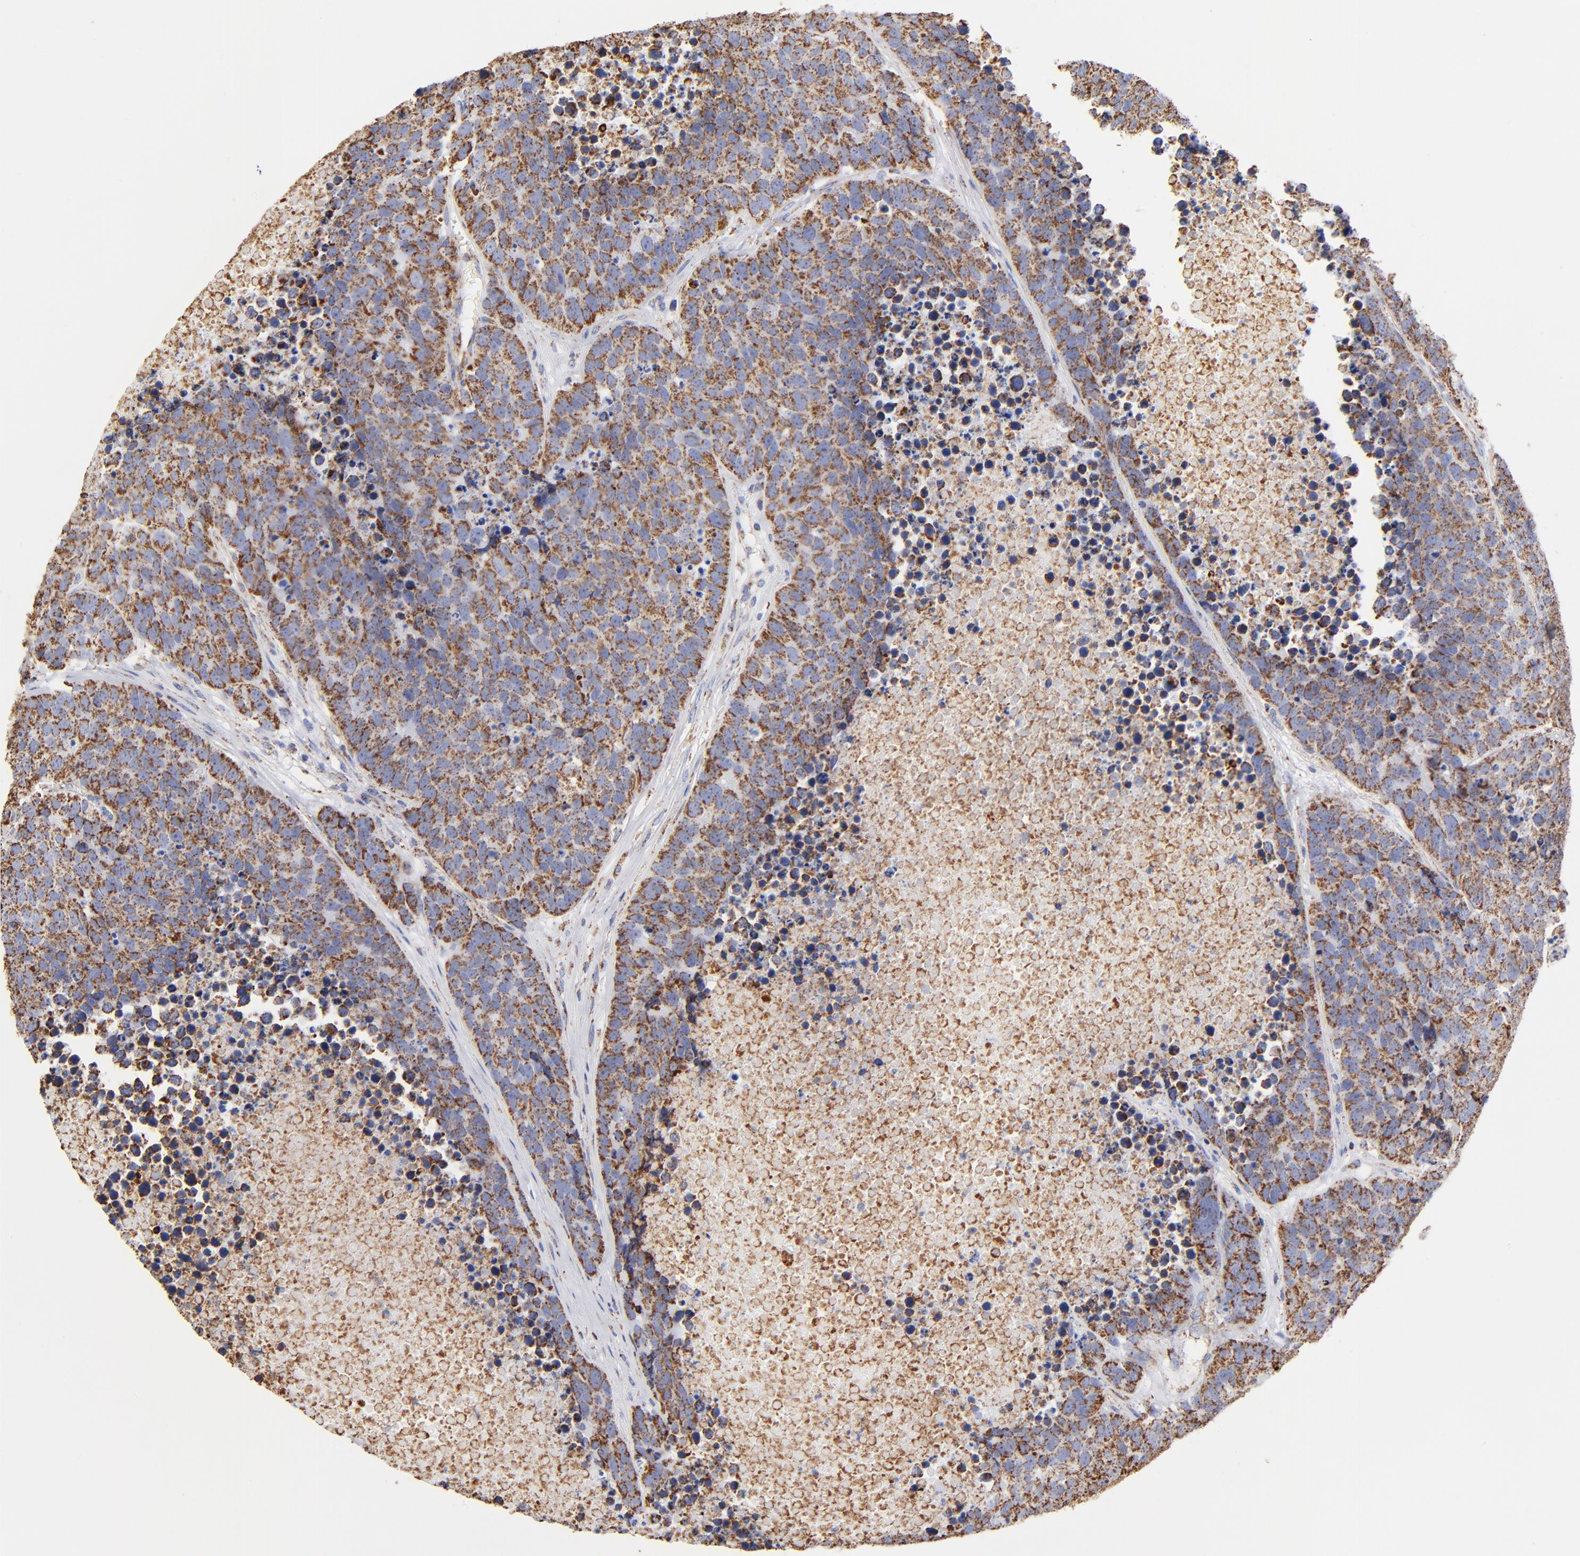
{"staining": {"intensity": "strong", "quantity": ">75%", "location": "cytoplasmic/membranous"}, "tissue": "carcinoid", "cell_type": "Tumor cells", "image_type": "cancer", "snomed": [{"axis": "morphology", "description": "Carcinoid, malignant, NOS"}, {"axis": "topography", "description": "Lung"}], "caption": "Immunohistochemistry (IHC) histopathology image of neoplastic tissue: human carcinoid stained using IHC demonstrates high levels of strong protein expression localized specifically in the cytoplasmic/membranous of tumor cells, appearing as a cytoplasmic/membranous brown color.", "gene": "PHB1", "patient": {"sex": "male", "age": 60}}